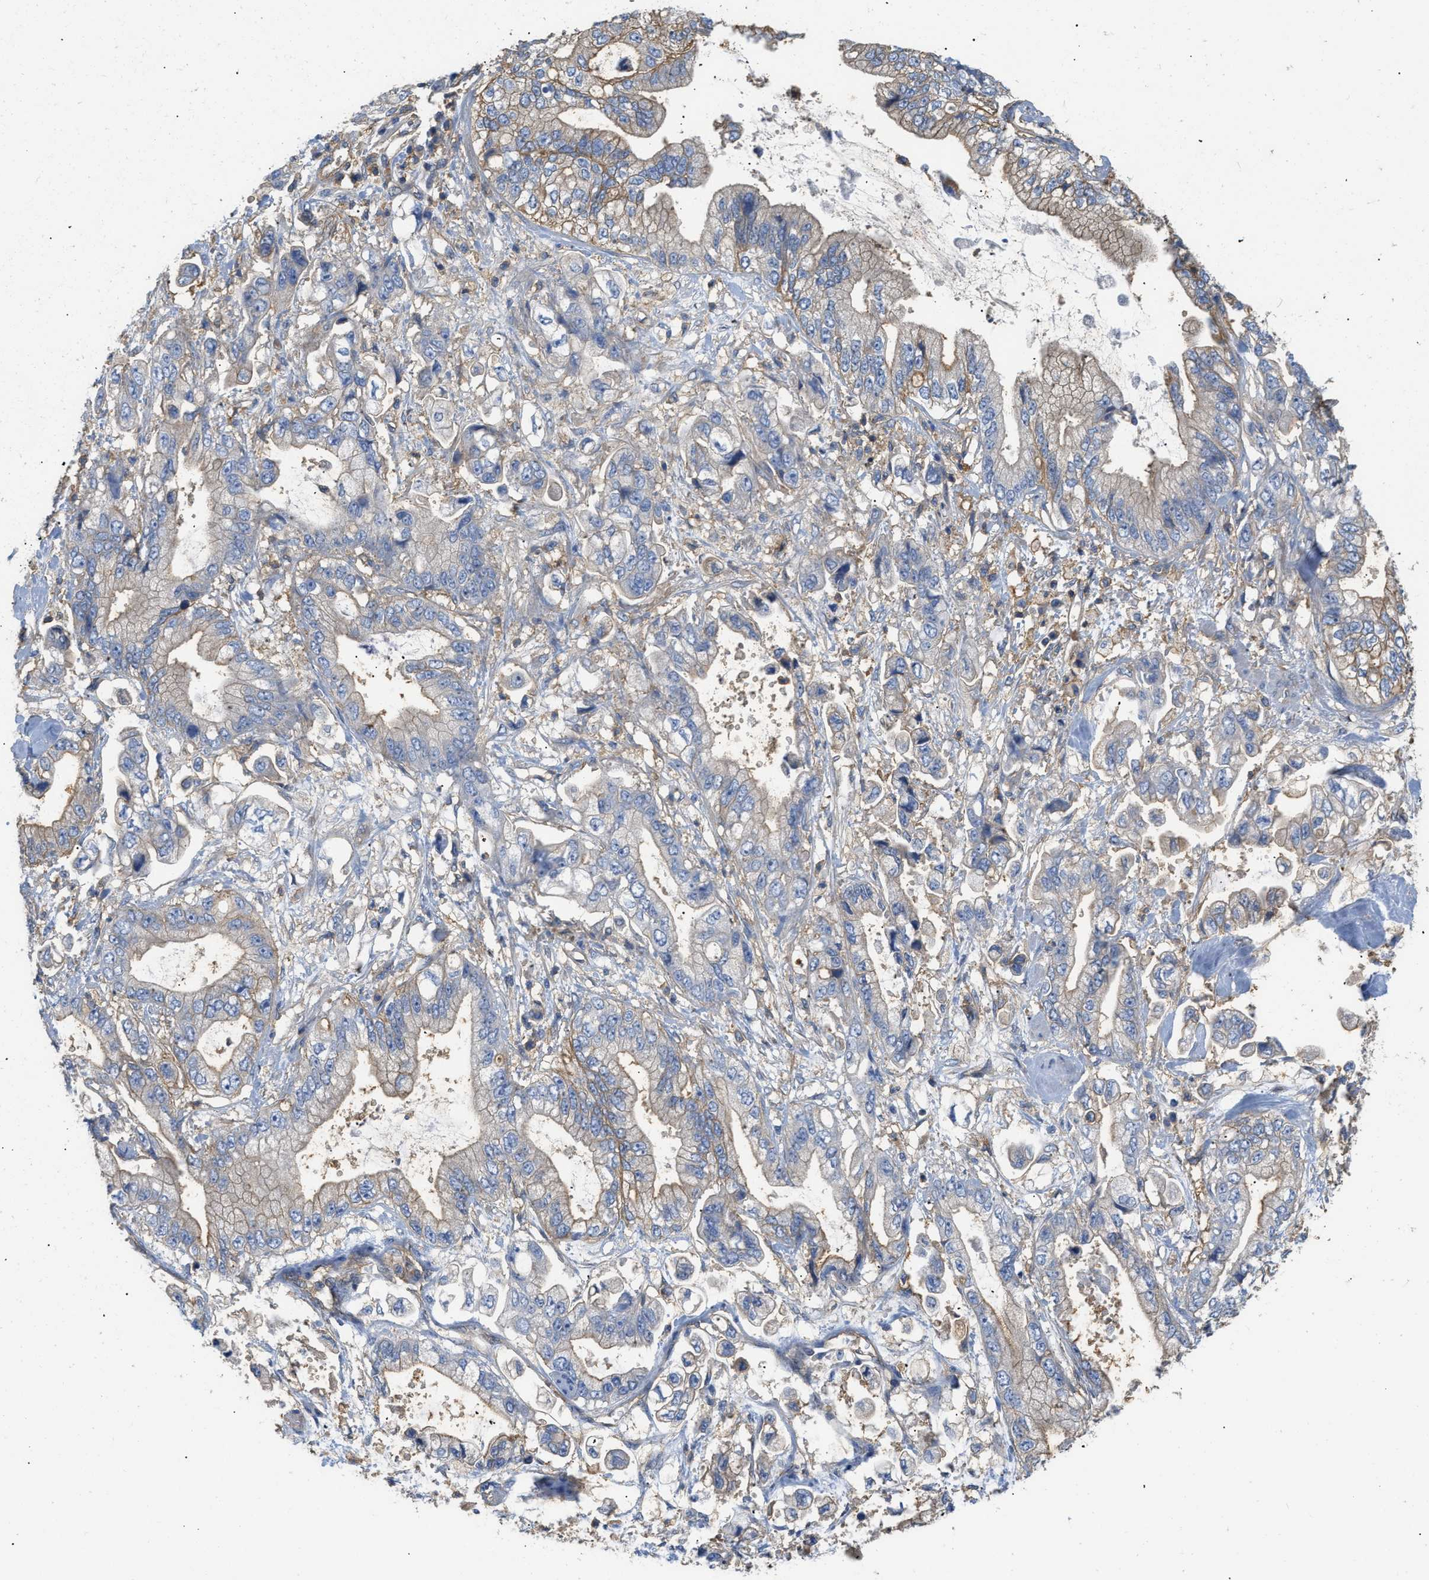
{"staining": {"intensity": "moderate", "quantity": "<25%", "location": "cytoplasmic/membranous"}, "tissue": "stomach cancer", "cell_type": "Tumor cells", "image_type": "cancer", "snomed": [{"axis": "morphology", "description": "Normal tissue, NOS"}, {"axis": "morphology", "description": "Adenocarcinoma, NOS"}, {"axis": "topography", "description": "Stomach"}], "caption": "A brown stain labels moderate cytoplasmic/membranous staining of a protein in human stomach adenocarcinoma tumor cells. (DAB = brown stain, brightfield microscopy at high magnification).", "gene": "GNB4", "patient": {"sex": "male", "age": 62}}